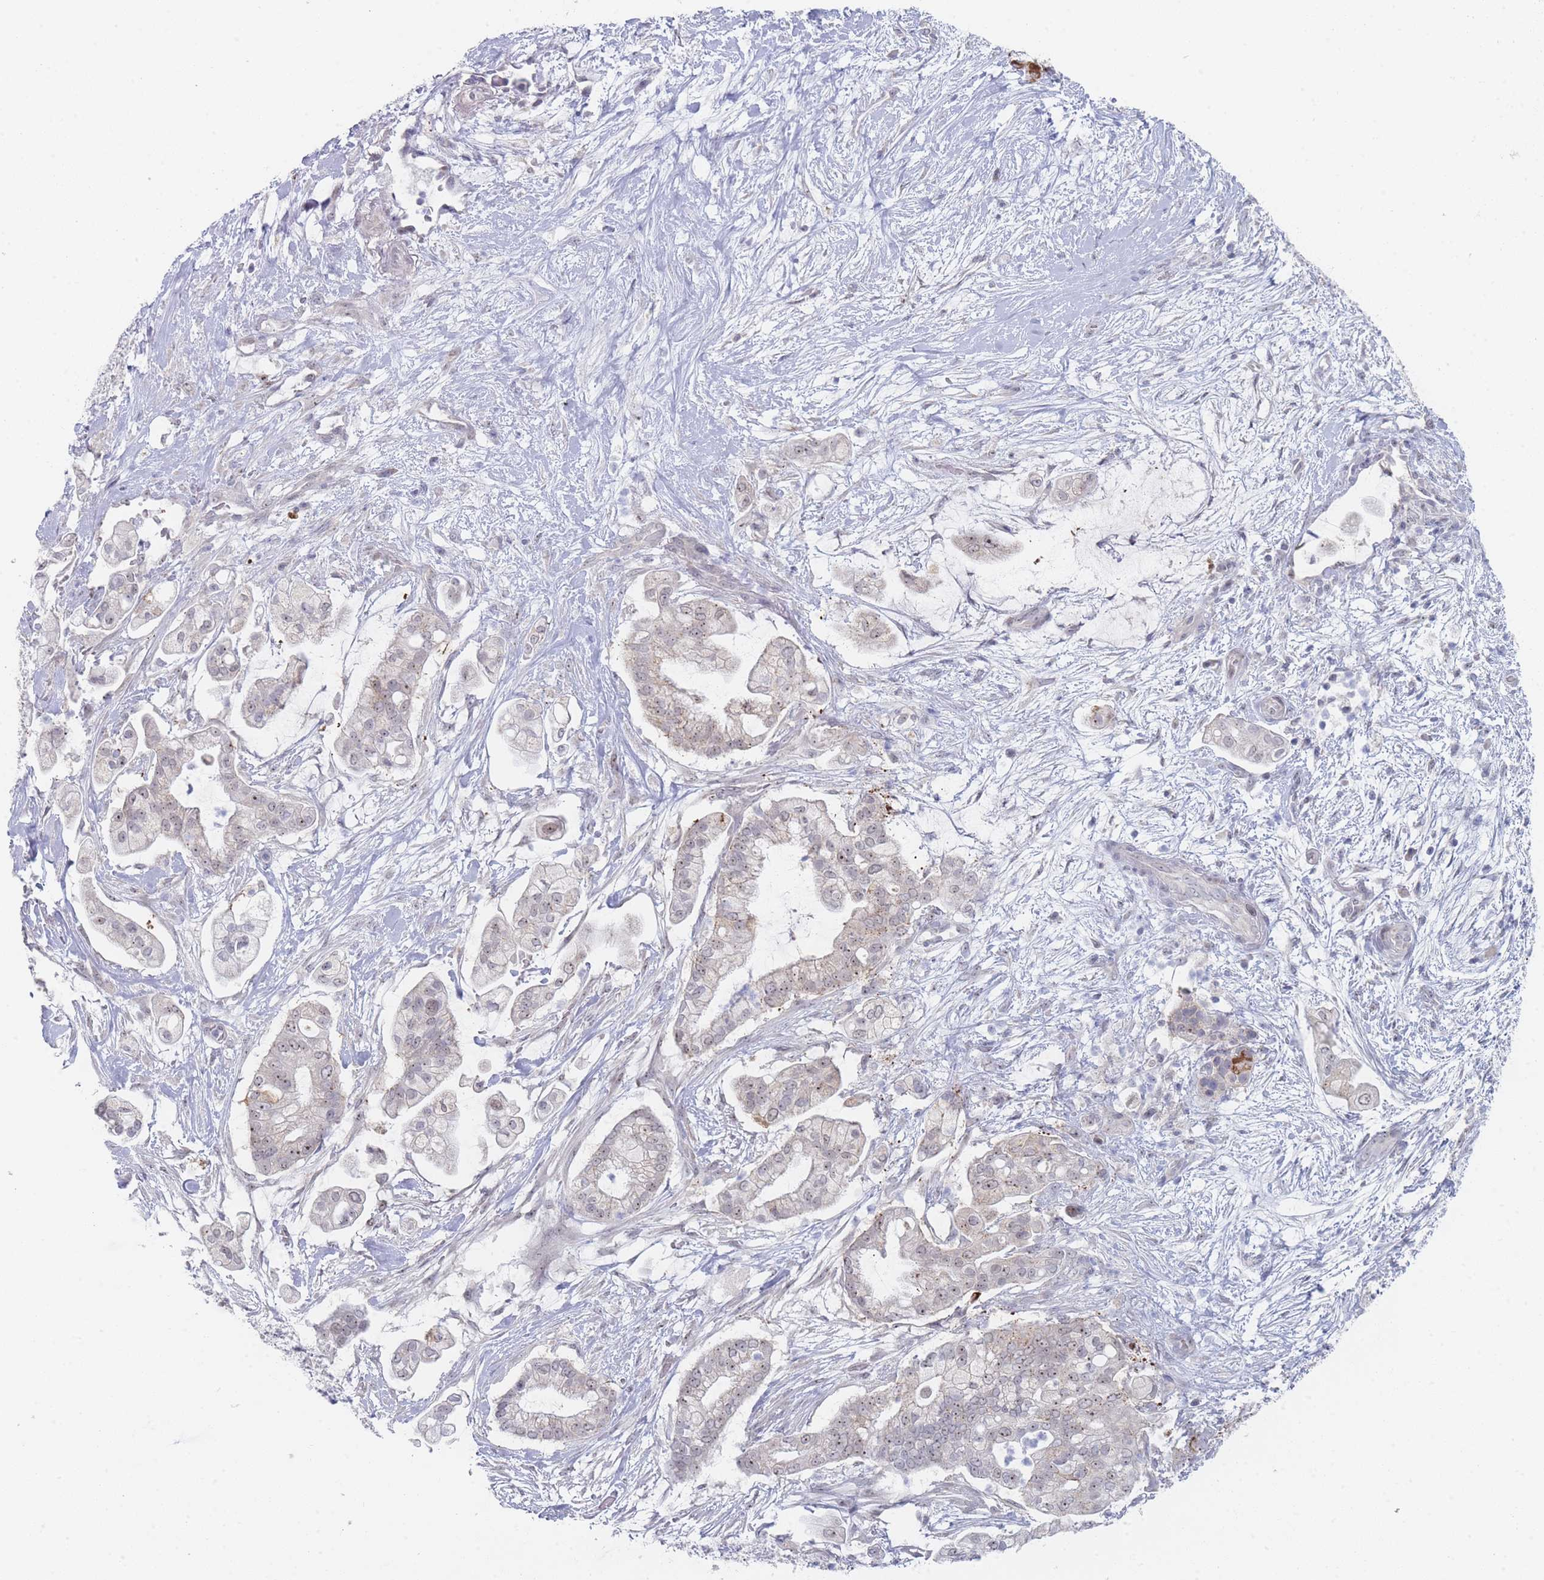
{"staining": {"intensity": "weak", "quantity": "<25%", "location": "nuclear"}, "tissue": "pancreatic cancer", "cell_type": "Tumor cells", "image_type": "cancer", "snomed": [{"axis": "morphology", "description": "Adenocarcinoma, NOS"}, {"axis": "topography", "description": "Pancreas"}], "caption": "Micrograph shows no significant protein expression in tumor cells of adenocarcinoma (pancreatic).", "gene": "RNF8", "patient": {"sex": "female", "age": 69}}